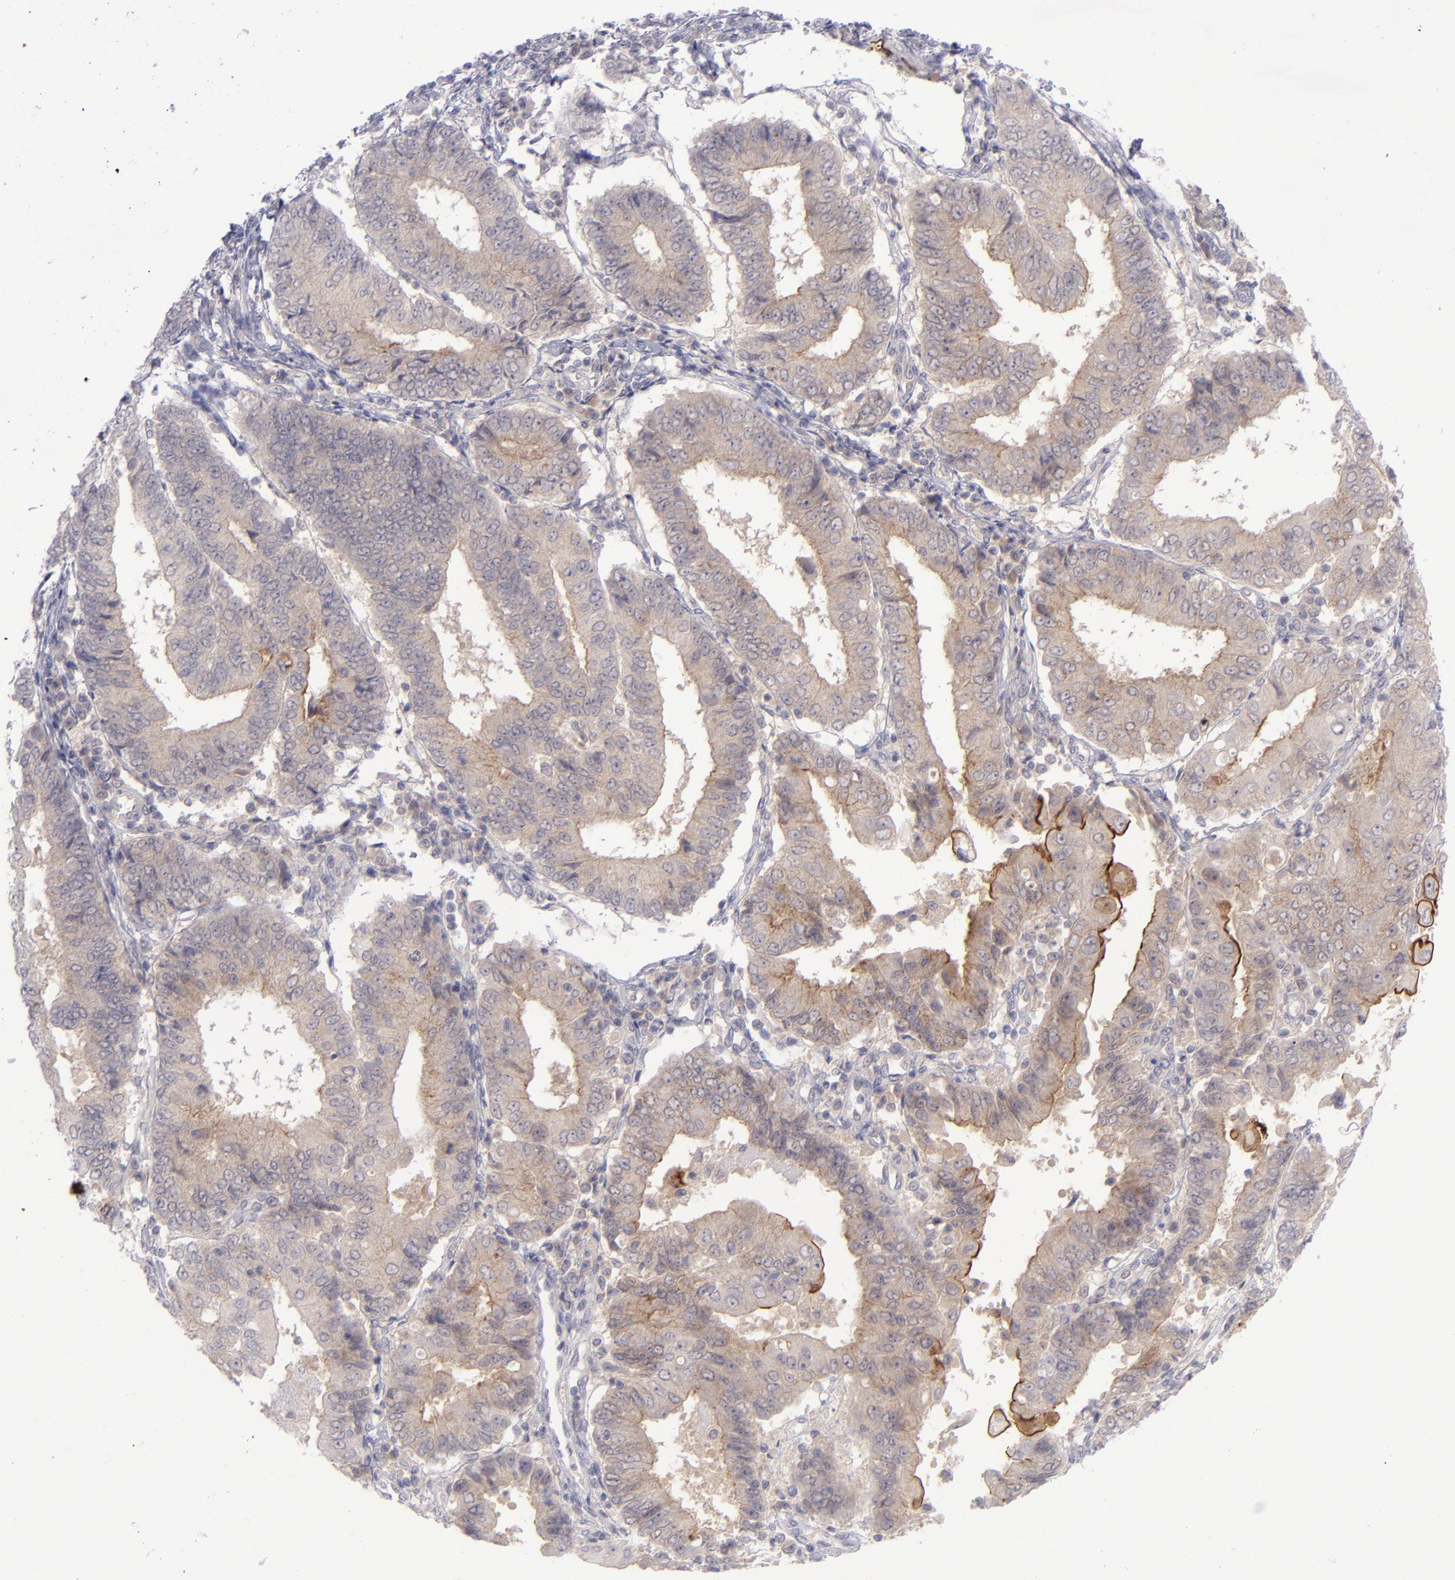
{"staining": {"intensity": "moderate", "quantity": ">75%", "location": "cytoplasmic/membranous"}, "tissue": "endometrial cancer", "cell_type": "Tumor cells", "image_type": "cancer", "snomed": [{"axis": "morphology", "description": "Adenocarcinoma, NOS"}, {"axis": "topography", "description": "Endometrium"}], "caption": "Moderate cytoplasmic/membranous protein positivity is seen in about >75% of tumor cells in endometrial adenocarcinoma. The protein of interest is stained brown, and the nuclei are stained in blue (DAB IHC with brightfield microscopy, high magnification).", "gene": "EVPL", "patient": {"sex": "female", "age": 75}}